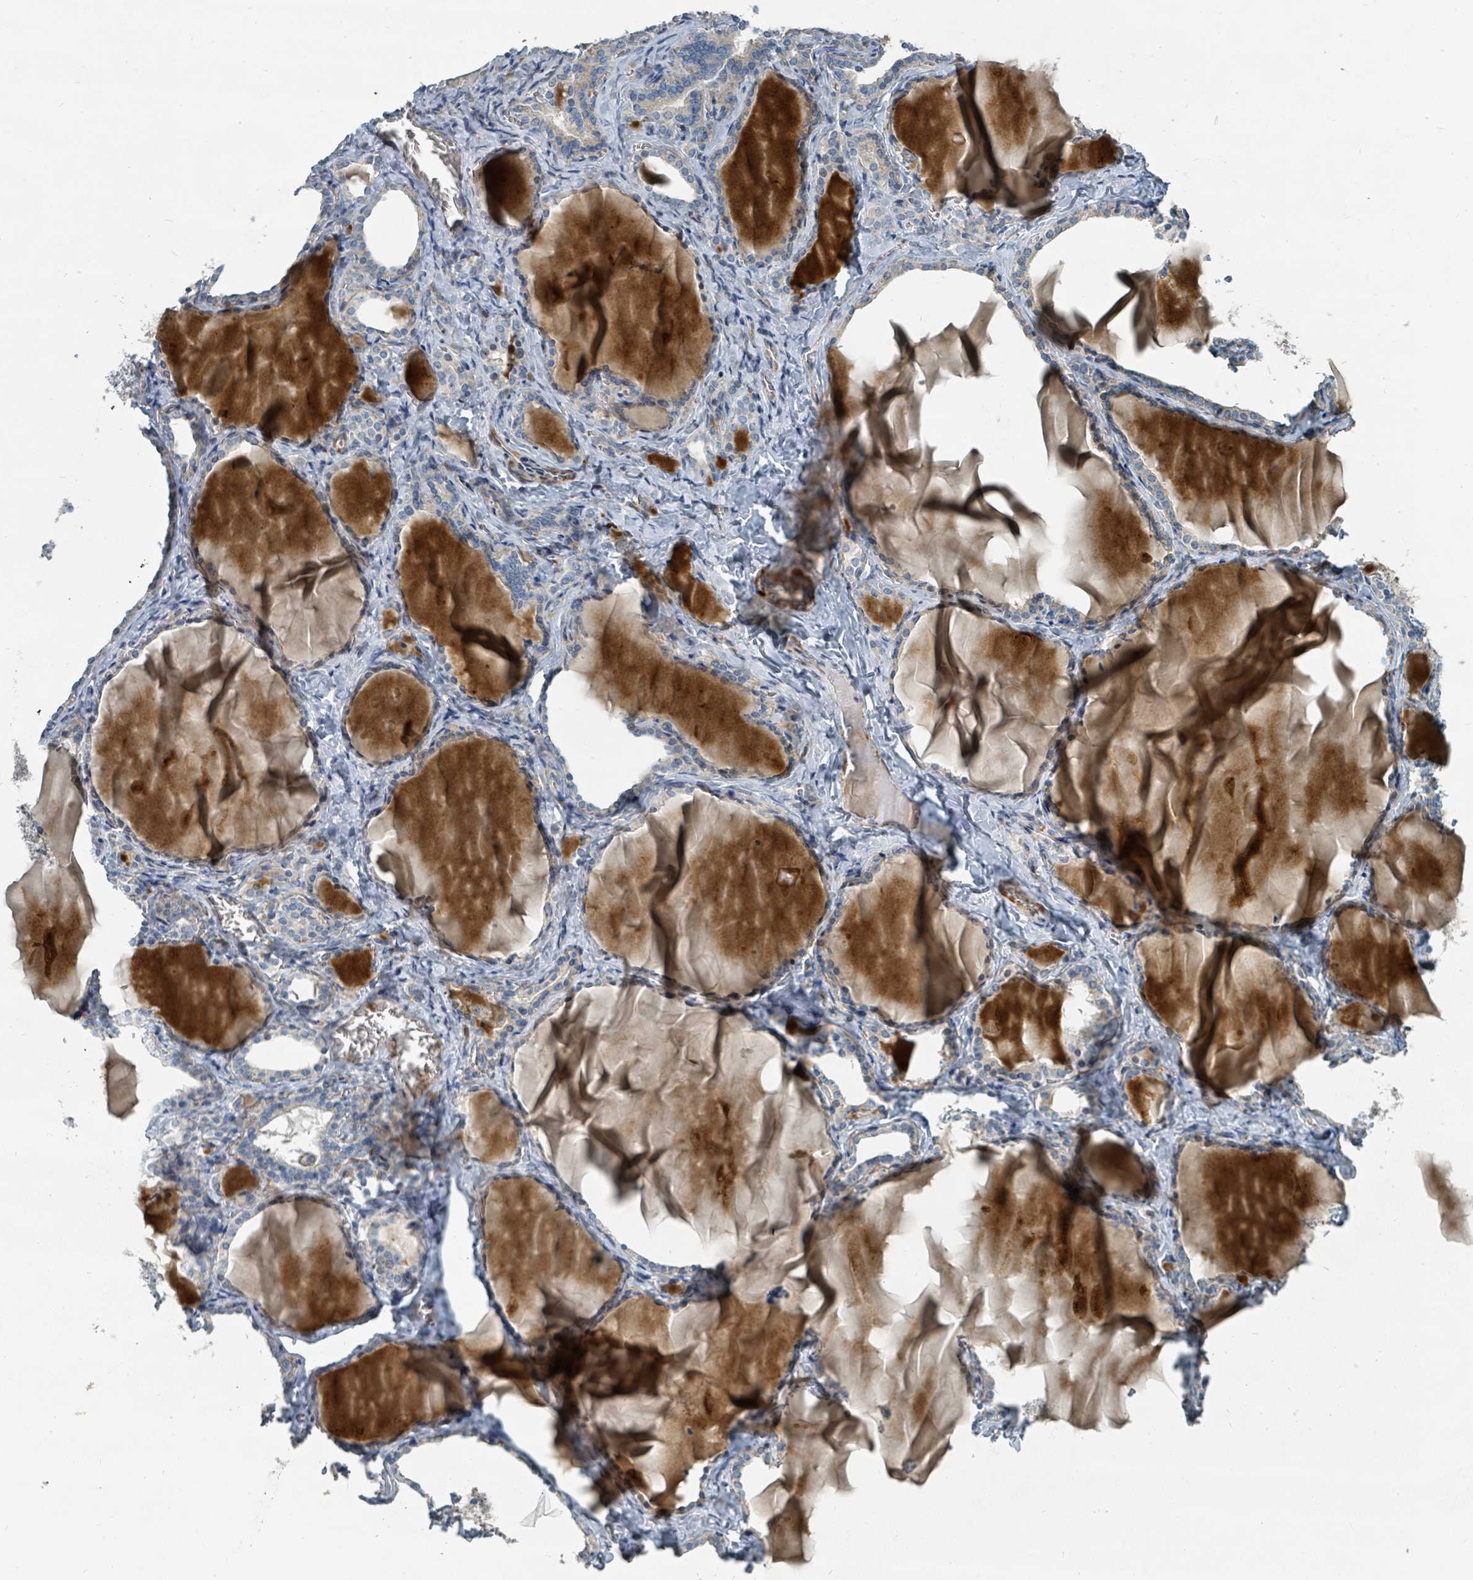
{"staining": {"intensity": "negative", "quantity": "none", "location": "none"}, "tissue": "thyroid gland", "cell_type": "Glandular cells", "image_type": "normal", "snomed": [{"axis": "morphology", "description": "Normal tissue, NOS"}, {"axis": "topography", "description": "Thyroid gland"}], "caption": "A photomicrograph of thyroid gland stained for a protein reveals no brown staining in glandular cells. The staining was performed using DAB (3,3'-diaminobenzidine) to visualize the protein expression in brown, while the nuclei were stained in blue with hematoxylin (Magnification: 20x).", "gene": "SLC44A5", "patient": {"sex": "female", "age": 42}}